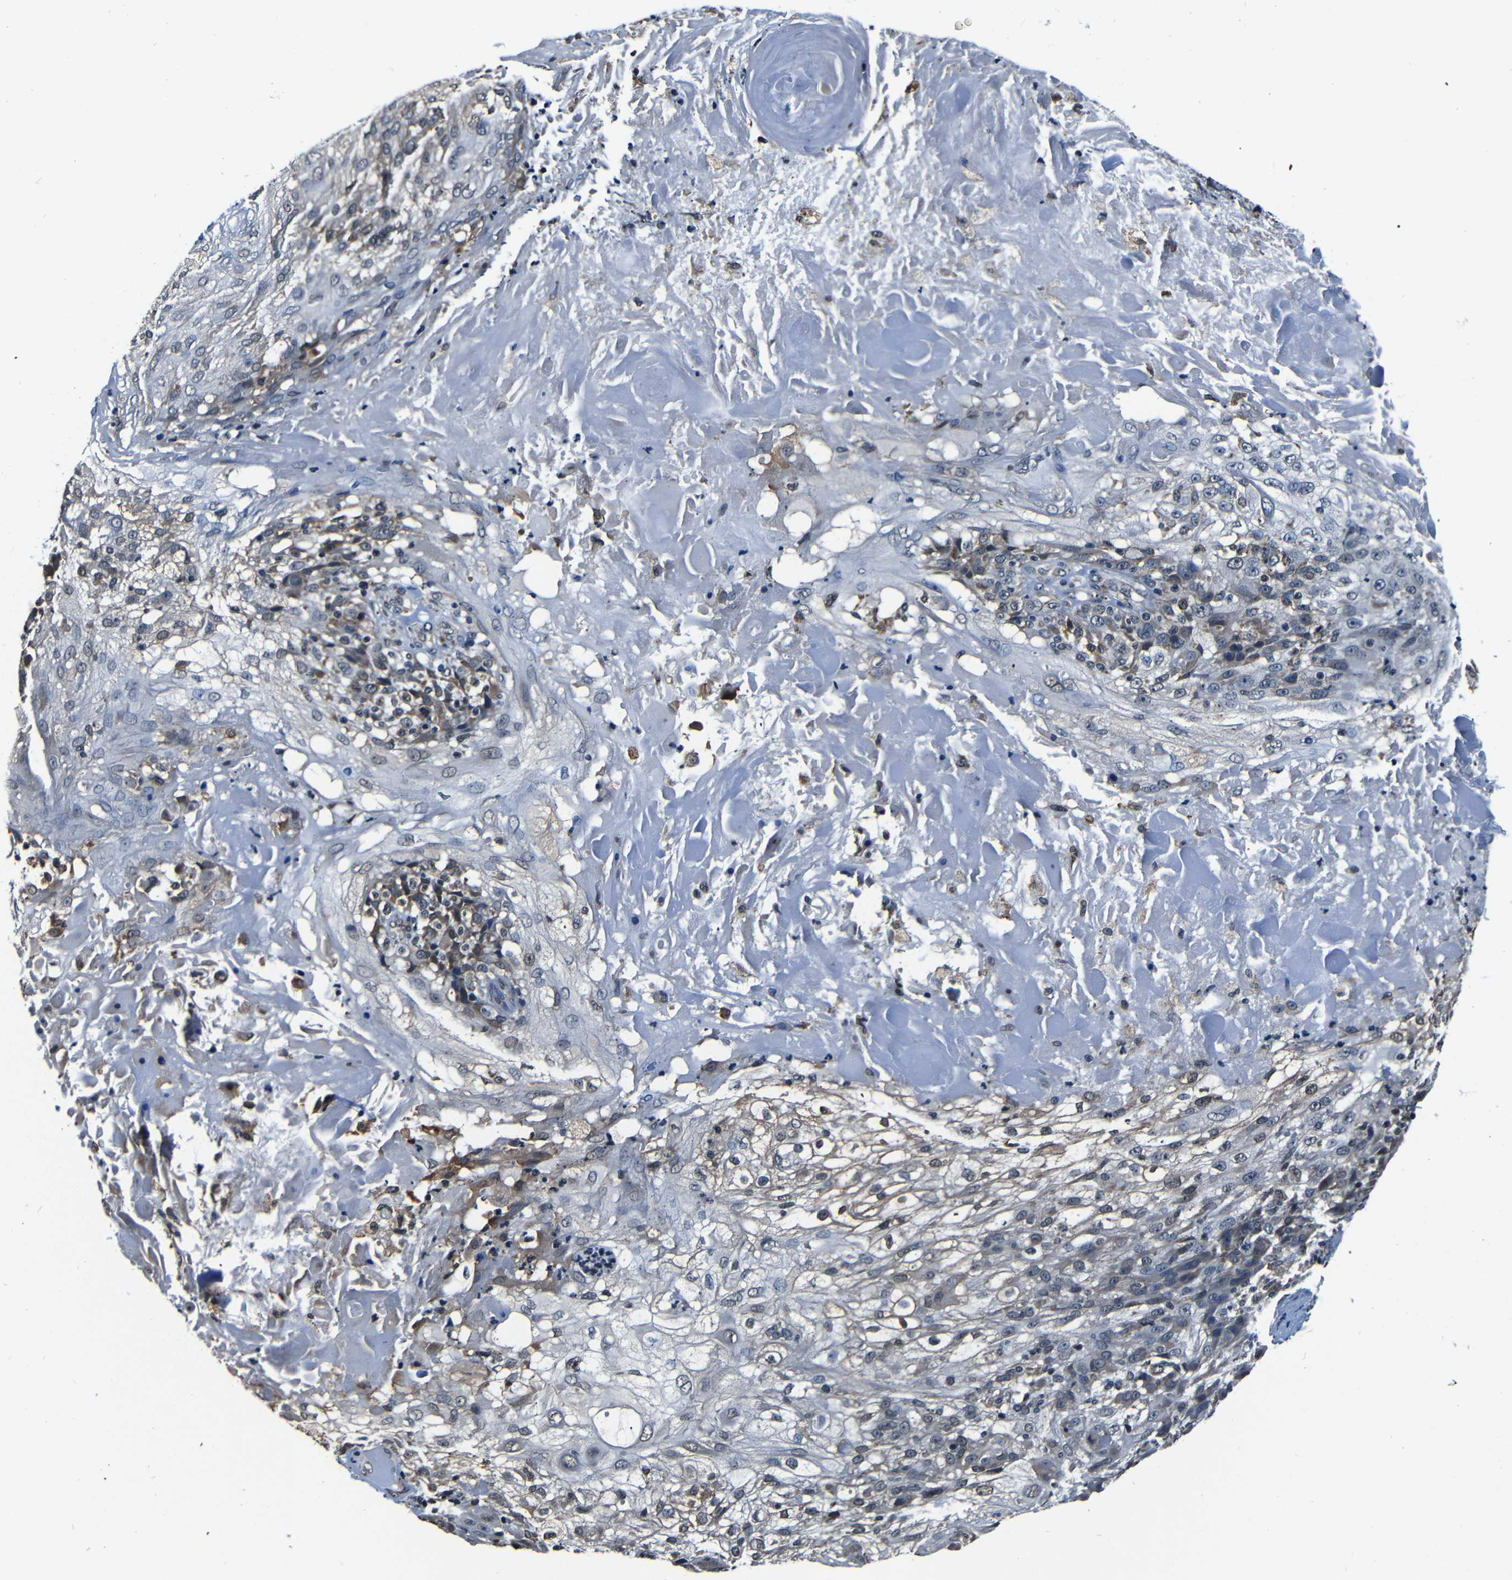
{"staining": {"intensity": "weak", "quantity": "<25%", "location": "cytoplasmic/membranous"}, "tissue": "skin cancer", "cell_type": "Tumor cells", "image_type": "cancer", "snomed": [{"axis": "morphology", "description": "Normal tissue, NOS"}, {"axis": "morphology", "description": "Squamous cell carcinoma, NOS"}, {"axis": "topography", "description": "Skin"}], "caption": "Tumor cells are negative for brown protein staining in skin cancer. (Brightfield microscopy of DAB immunohistochemistry (IHC) at high magnification).", "gene": "NCBP3", "patient": {"sex": "female", "age": 83}}